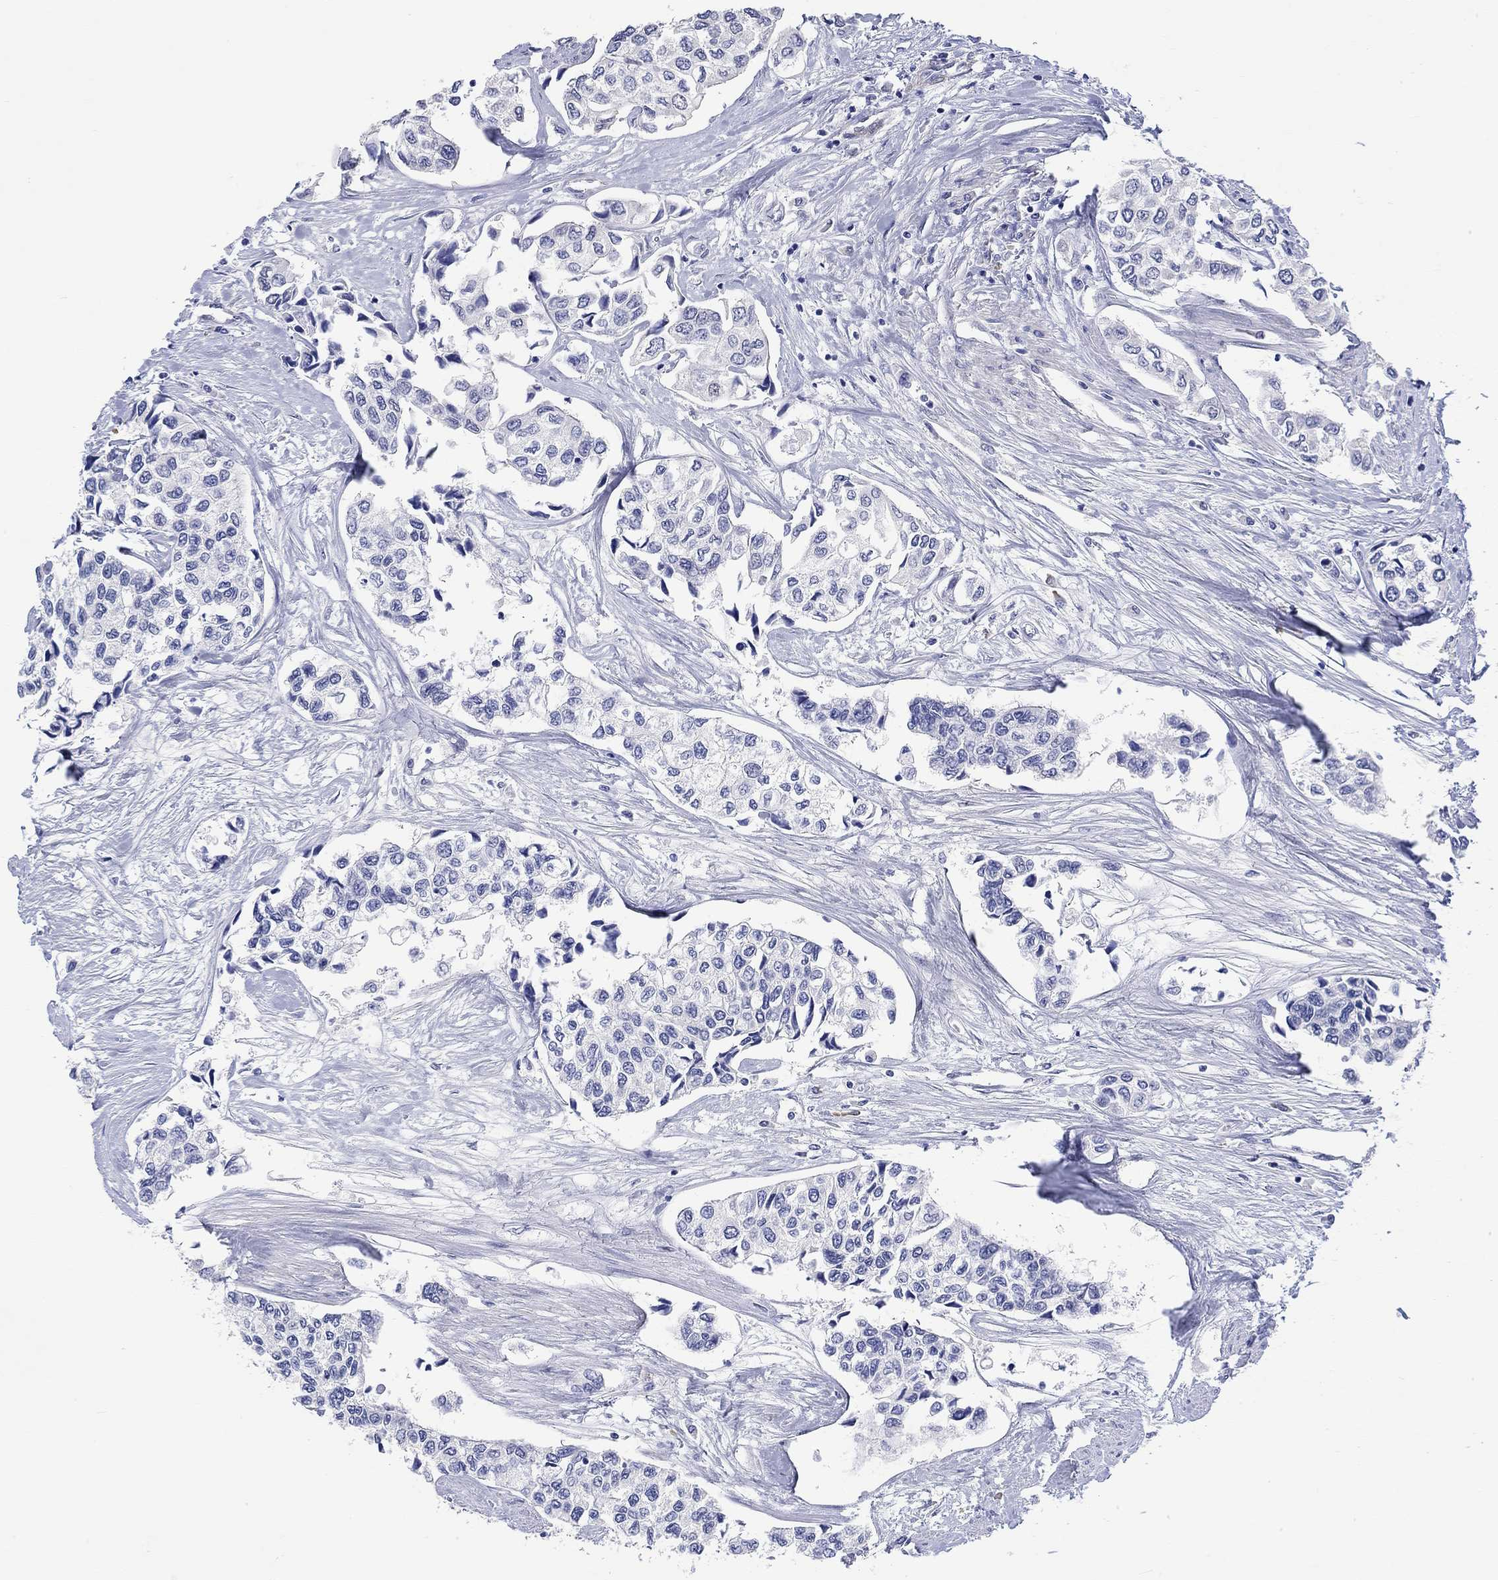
{"staining": {"intensity": "negative", "quantity": "none", "location": "none"}, "tissue": "urothelial cancer", "cell_type": "Tumor cells", "image_type": "cancer", "snomed": [{"axis": "morphology", "description": "Urothelial carcinoma, High grade"}, {"axis": "topography", "description": "Urinary bladder"}], "caption": "Histopathology image shows no significant protein positivity in tumor cells of urothelial carcinoma (high-grade).", "gene": "MSI1", "patient": {"sex": "male", "age": 73}}